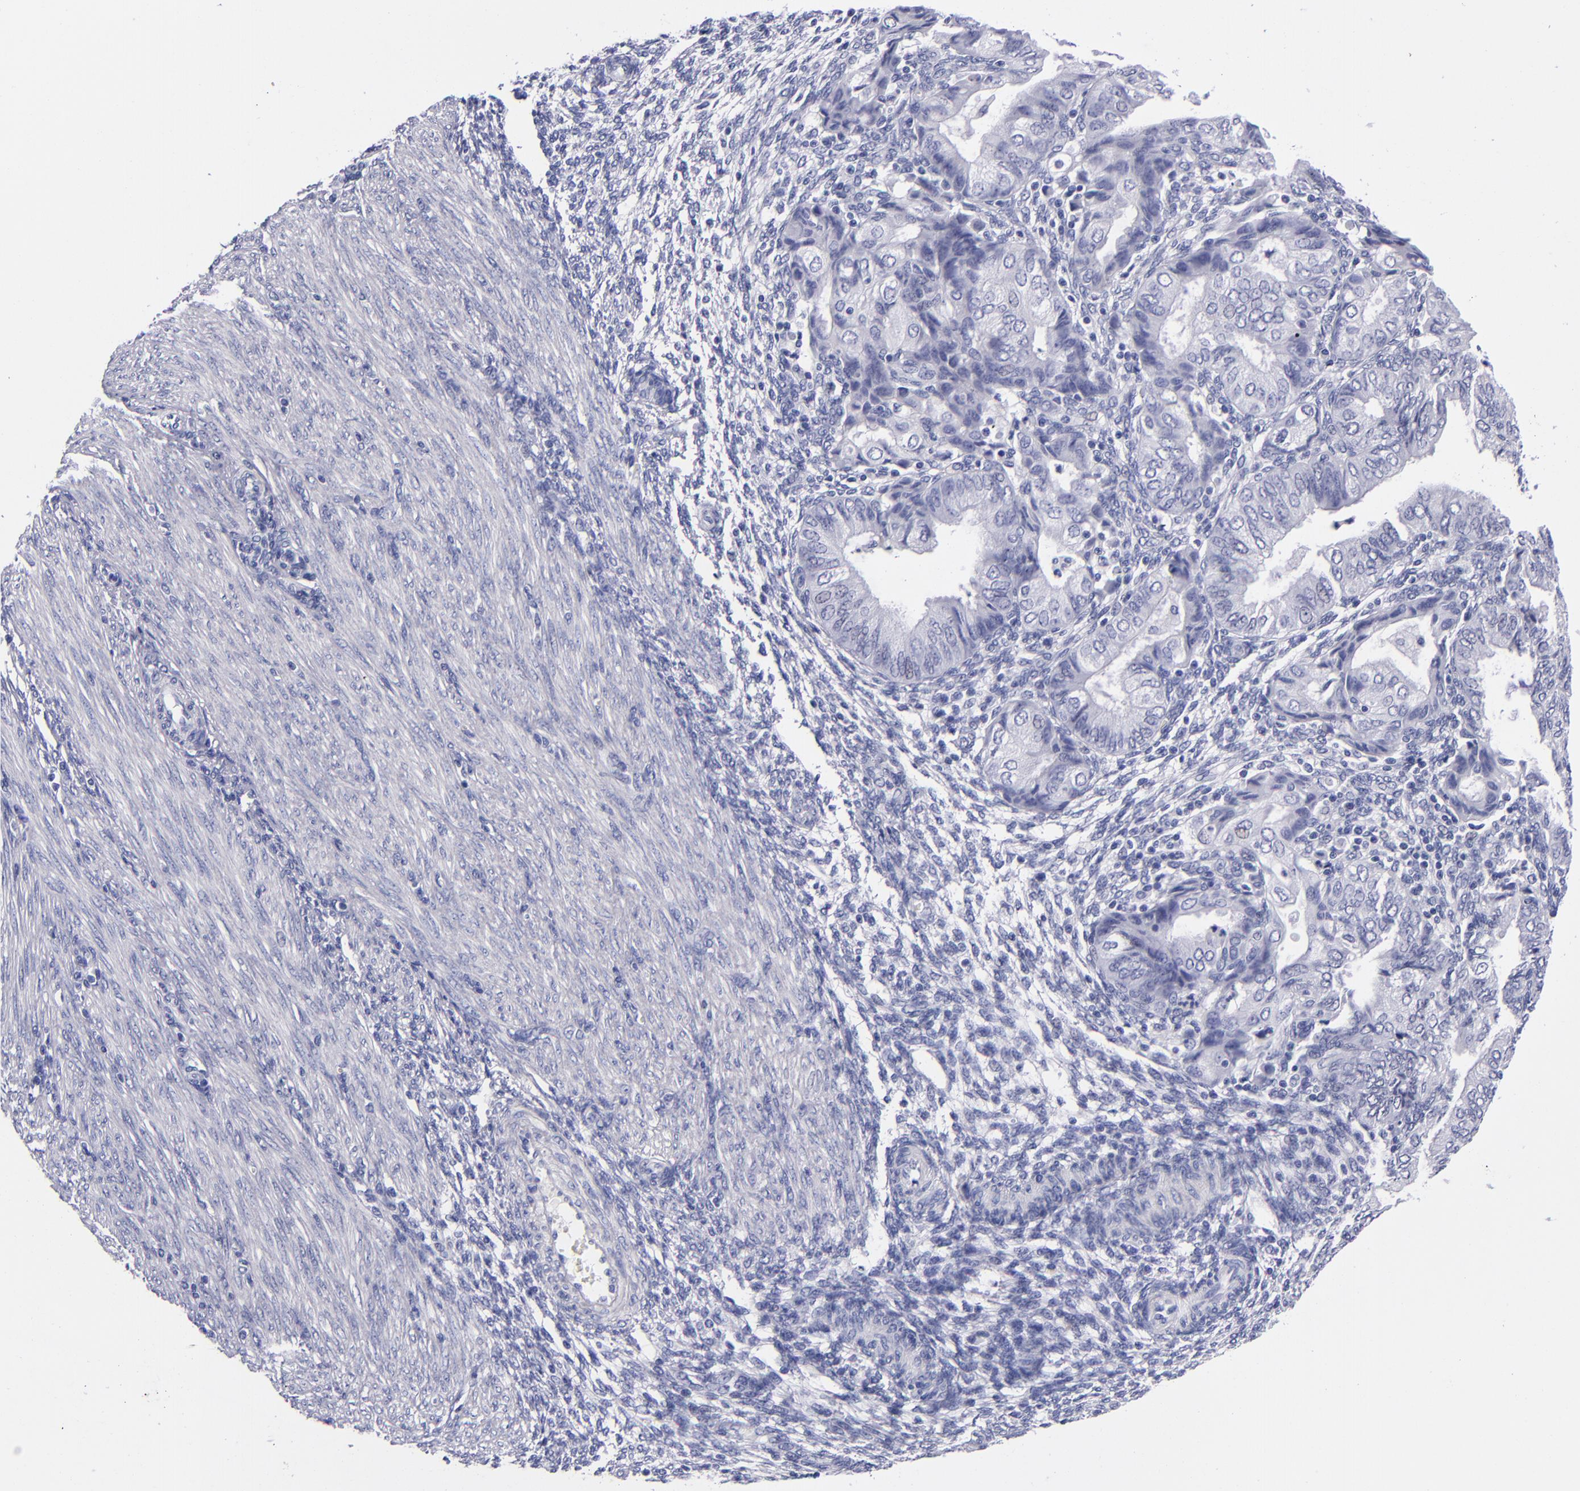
{"staining": {"intensity": "negative", "quantity": "none", "location": "none"}, "tissue": "endometrial cancer", "cell_type": "Tumor cells", "image_type": "cancer", "snomed": [{"axis": "morphology", "description": "Adenocarcinoma, NOS"}, {"axis": "topography", "description": "Endometrium"}], "caption": "Adenocarcinoma (endometrial) was stained to show a protein in brown. There is no significant staining in tumor cells.", "gene": "MCM7", "patient": {"sex": "female", "age": 51}}